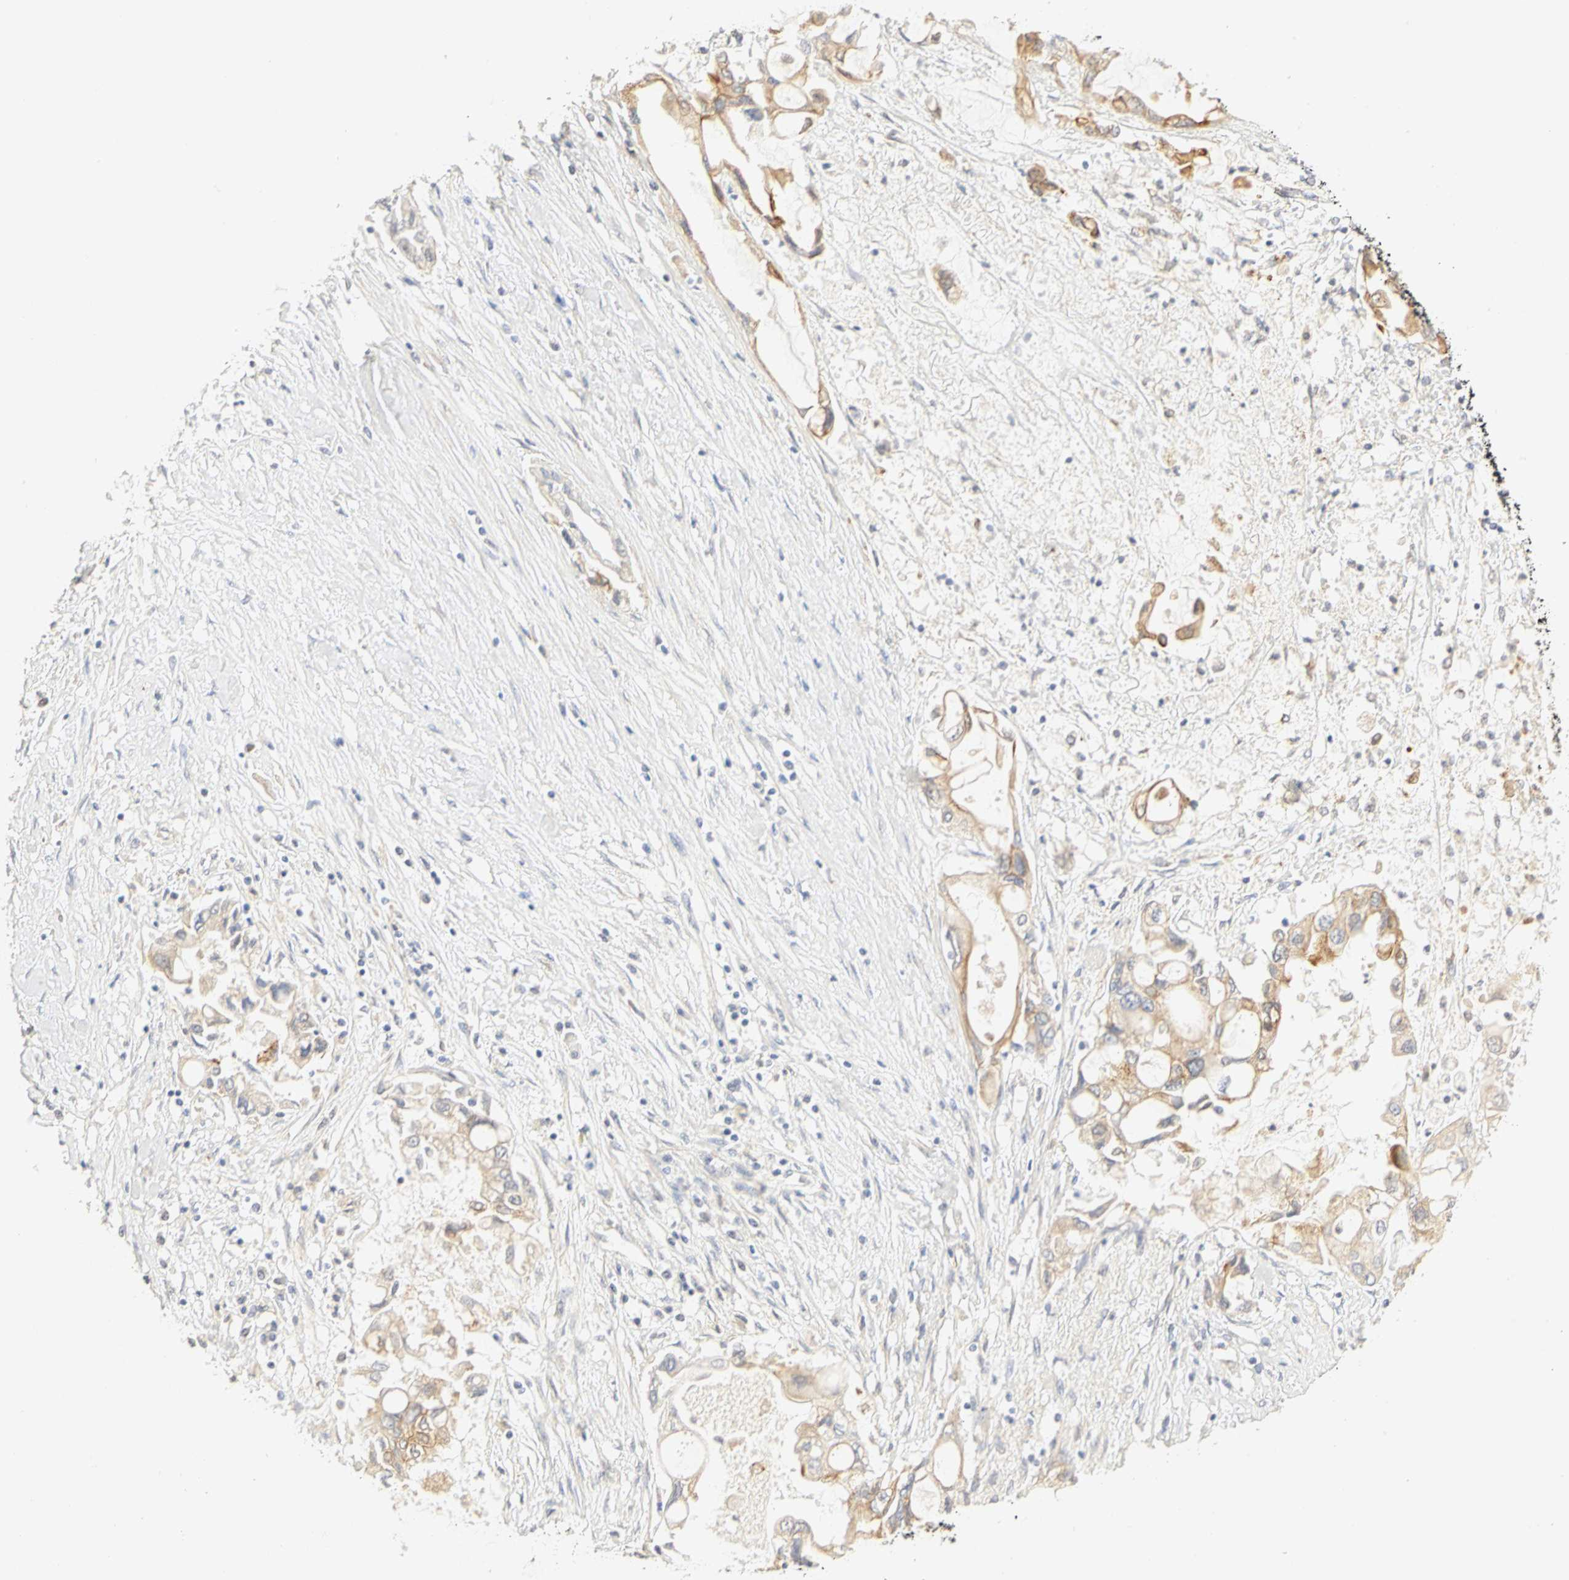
{"staining": {"intensity": "weak", "quantity": ">75%", "location": "cytoplasmic/membranous"}, "tissue": "pancreatic cancer", "cell_type": "Tumor cells", "image_type": "cancer", "snomed": [{"axis": "morphology", "description": "Adenocarcinoma, NOS"}, {"axis": "topography", "description": "Pancreas"}], "caption": "This image shows IHC staining of pancreatic cancer (adenocarcinoma), with low weak cytoplasmic/membranous positivity in about >75% of tumor cells.", "gene": "GNRH2", "patient": {"sex": "female", "age": 57}}